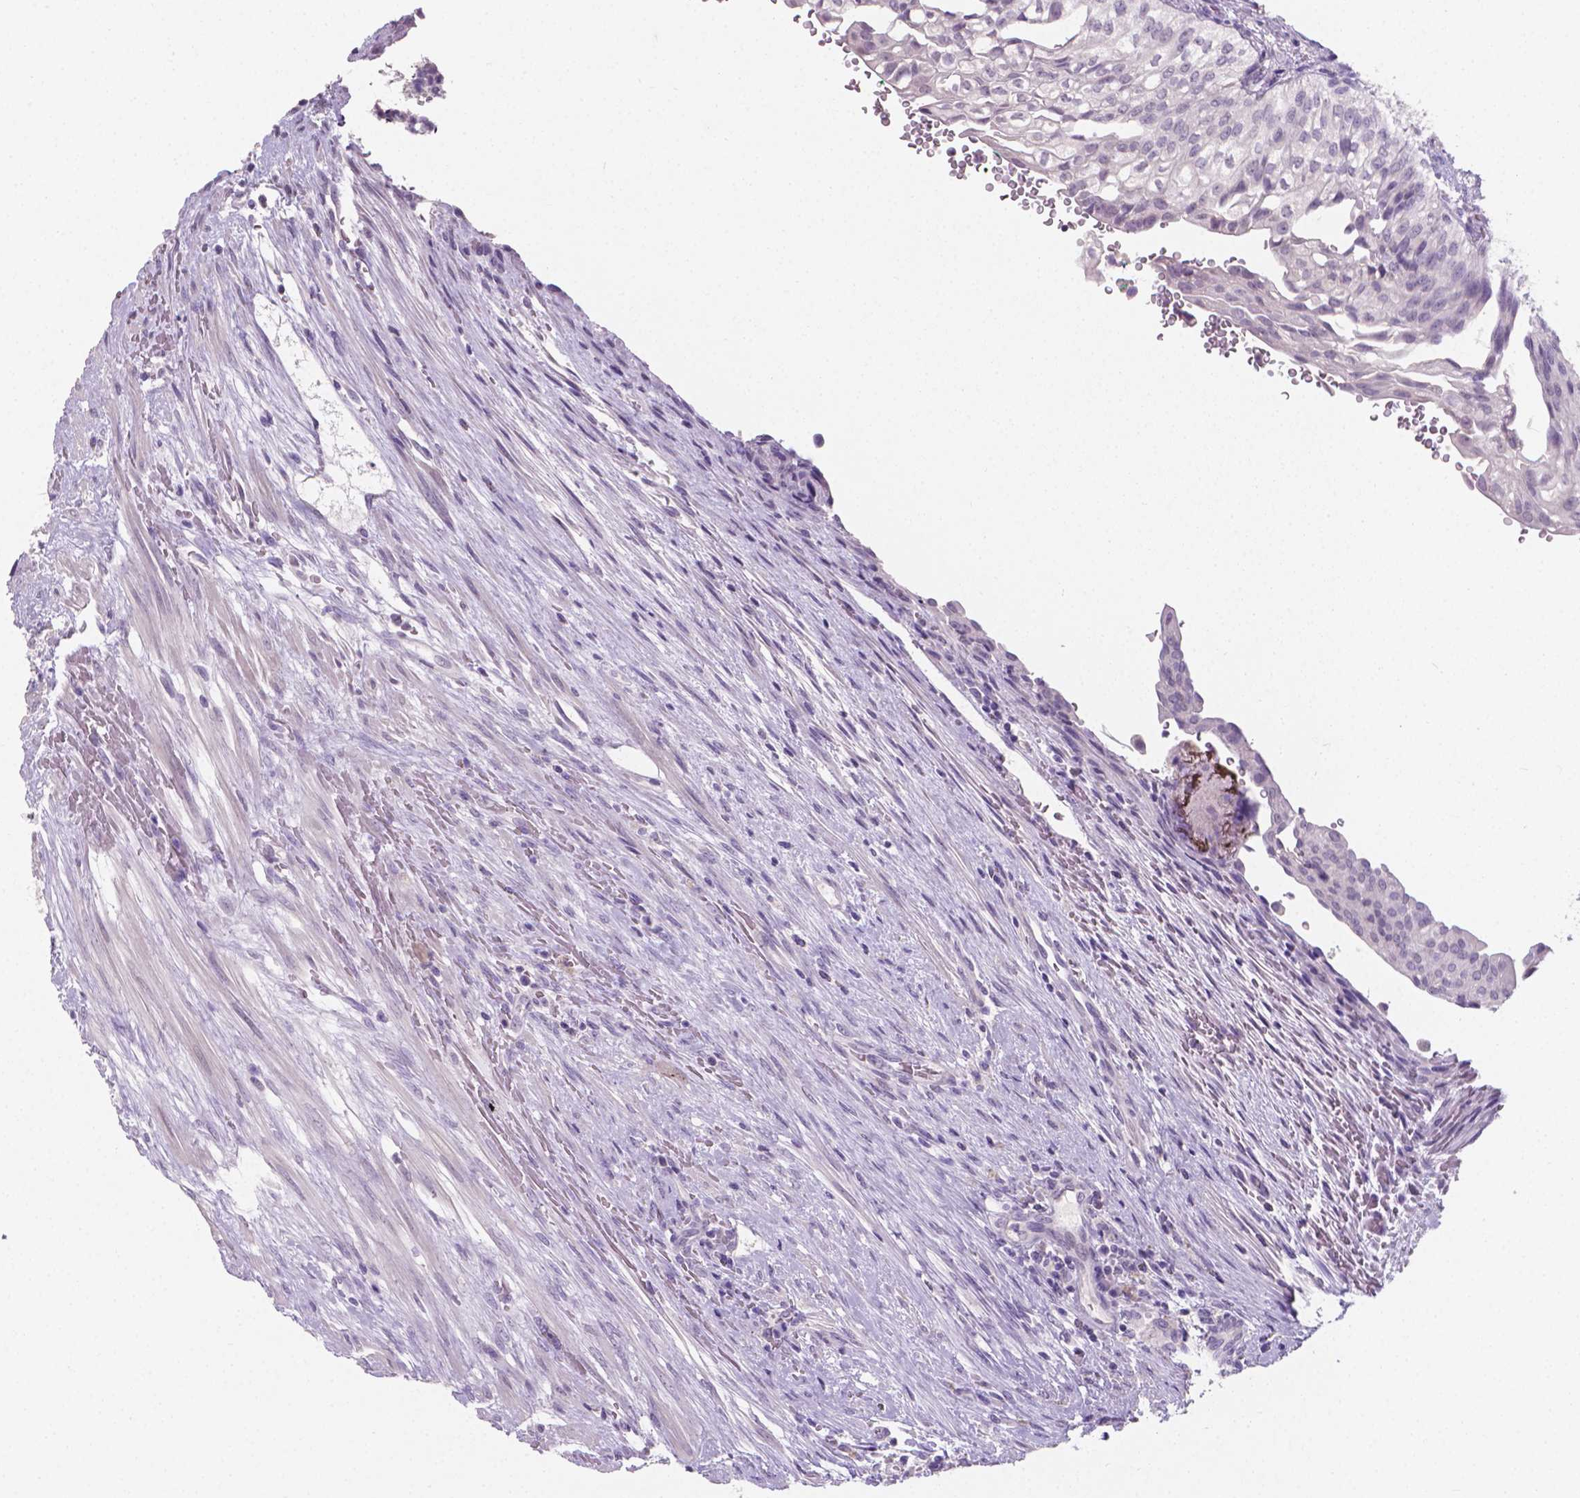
{"staining": {"intensity": "negative", "quantity": "none", "location": "none"}, "tissue": "urothelial cancer", "cell_type": "Tumor cells", "image_type": "cancer", "snomed": [{"axis": "morphology", "description": "Urothelial carcinoma, NOS"}, {"axis": "topography", "description": "Urinary bladder"}], "caption": "A micrograph of transitional cell carcinoma stained for a protein exhibits no brown staining in tumor cells.", "gene": "XPNPEP2", "patient": {"sex": "male", "age": 62}}